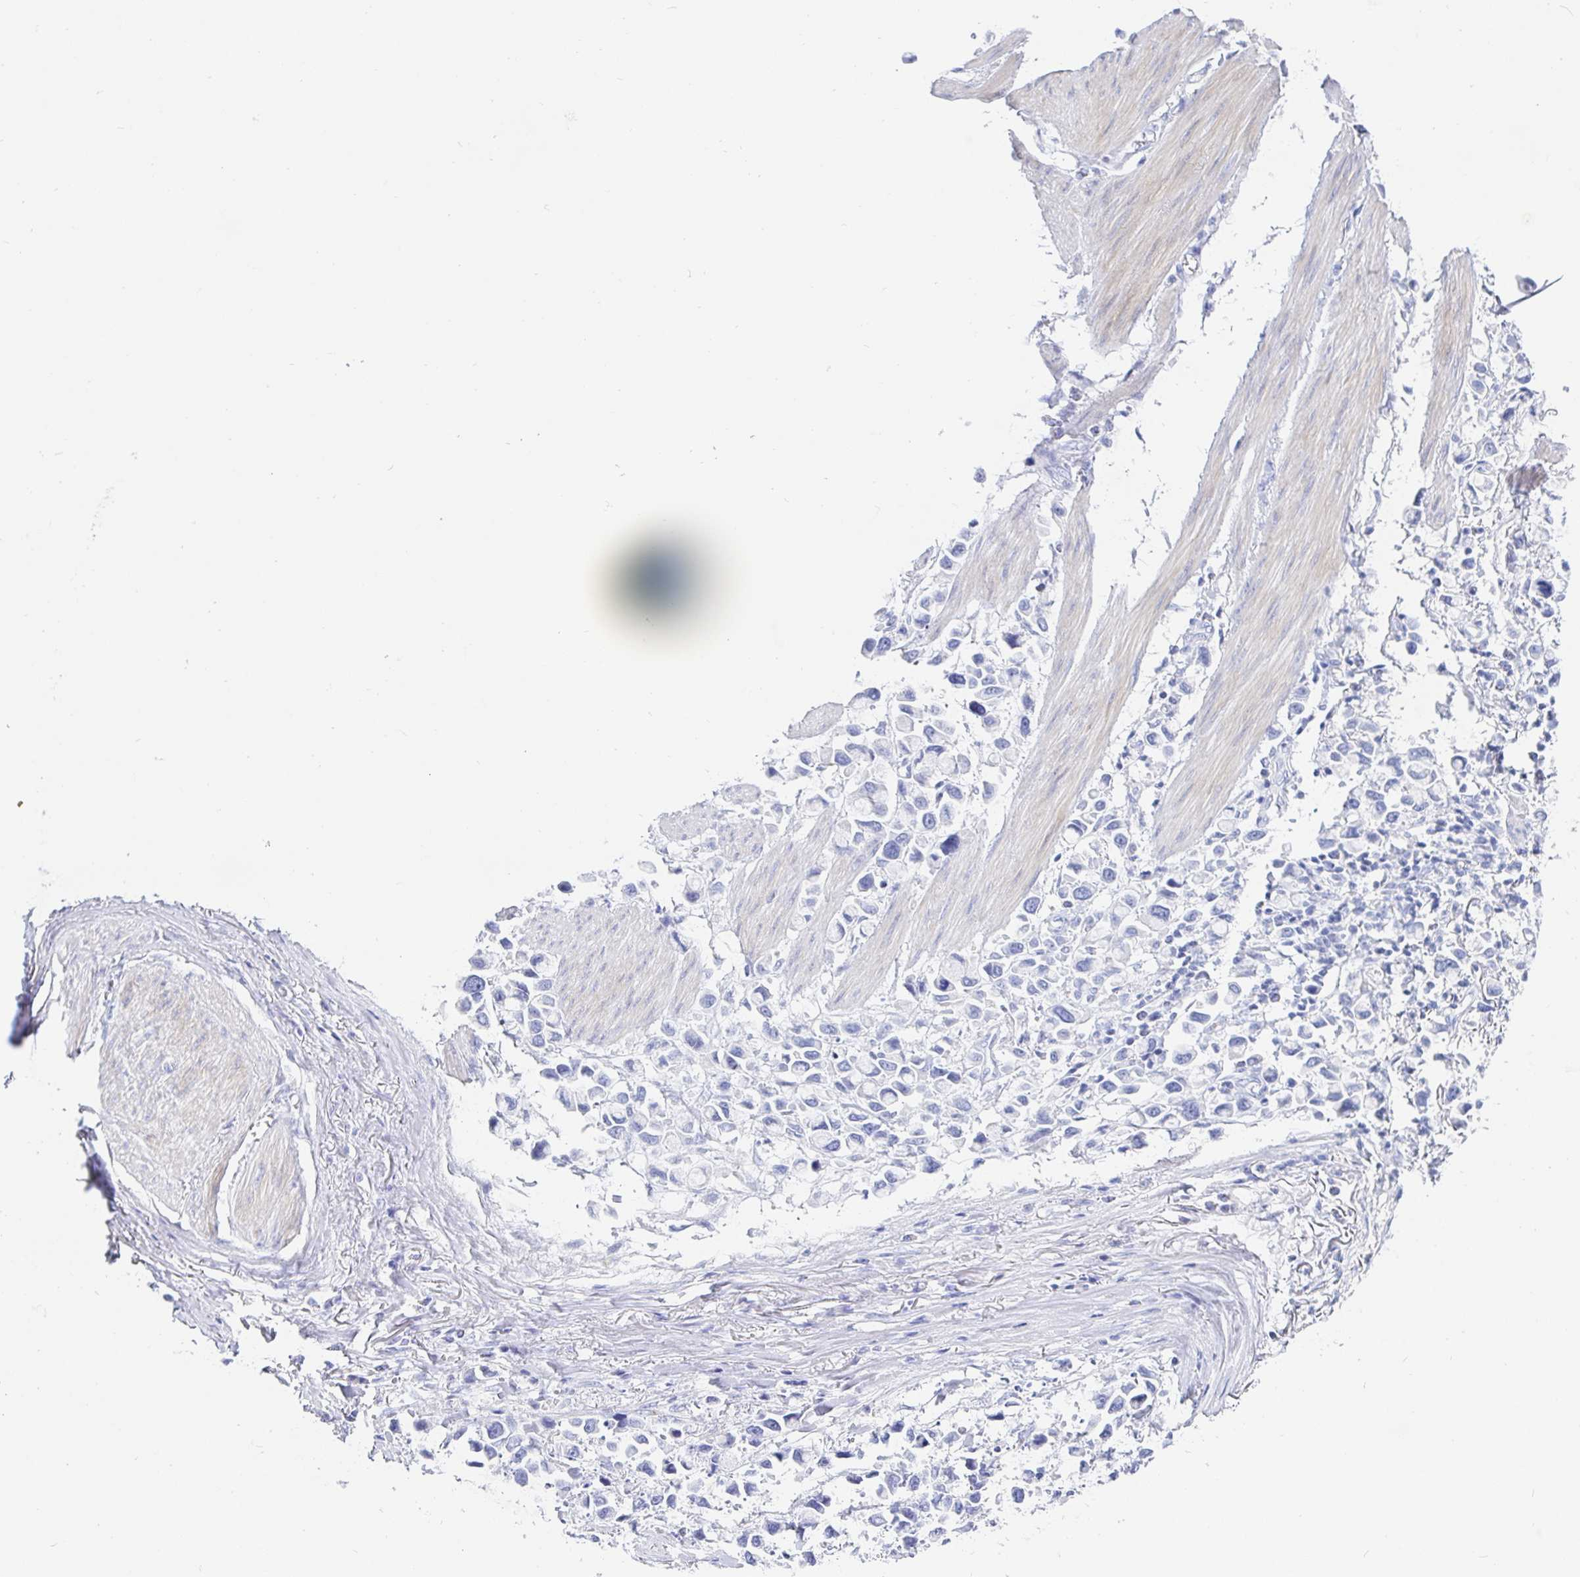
{"staining": {"intensity": "negative", "quantity": "none", "location": "none"}, "tissue": "stomach cancer", "cell_type": "Tumor cells", "image_type": "cancer", "snomed": [{"axis": "morphology", "description": "Adenocarcinoma, NOS"}, {"axis": "topography", "description": "Stomach"}], "caption": "There is no significant staining in tumor cells of adenocarcinoma (stomach).", "gene": "KCNH6", "patient": {"sex": "female", "age": 81}}